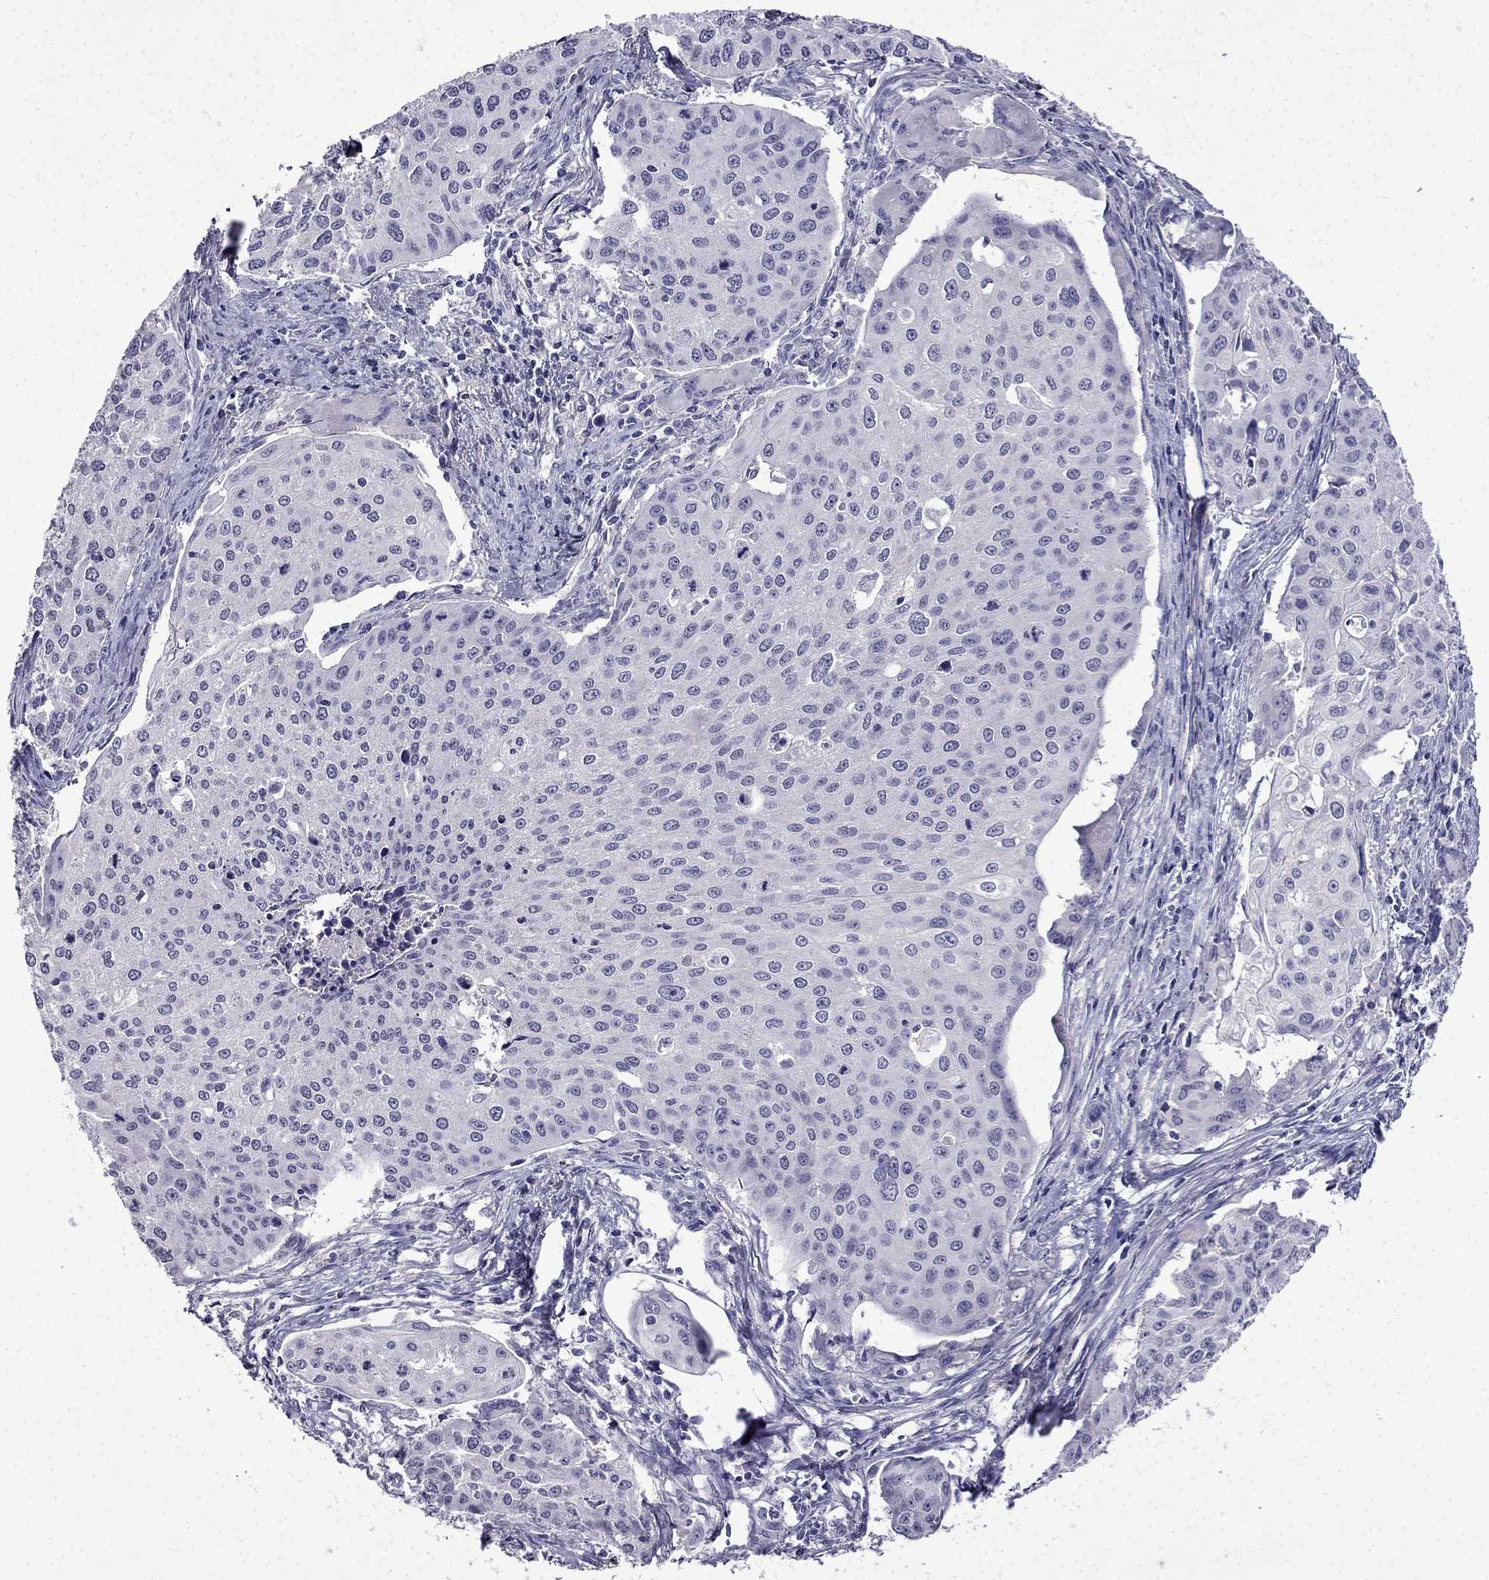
{"staining": {"intensity": "negative", "quantity": "none", "location": "none"}, "tissue": "cervical cancer", "cell_type": "Tumor cells", "image_type": "cancer", "snomed": [{"axis": "morphology", "description": "Squamous cell carcinoma, NOS"}, {"axis": "topography", "description": "Cervix"}], "caption": "High magnification brightfield microscopy of squamous cell carcinoma (cervical) stained with DAB (3,3'-diaminobenzidine) (brown) and counterstained with hematoxylin (blue): tumor cells show no significant expression.", "gene": "DNAH17", "patient": {"sex": "female", "age": 38}}